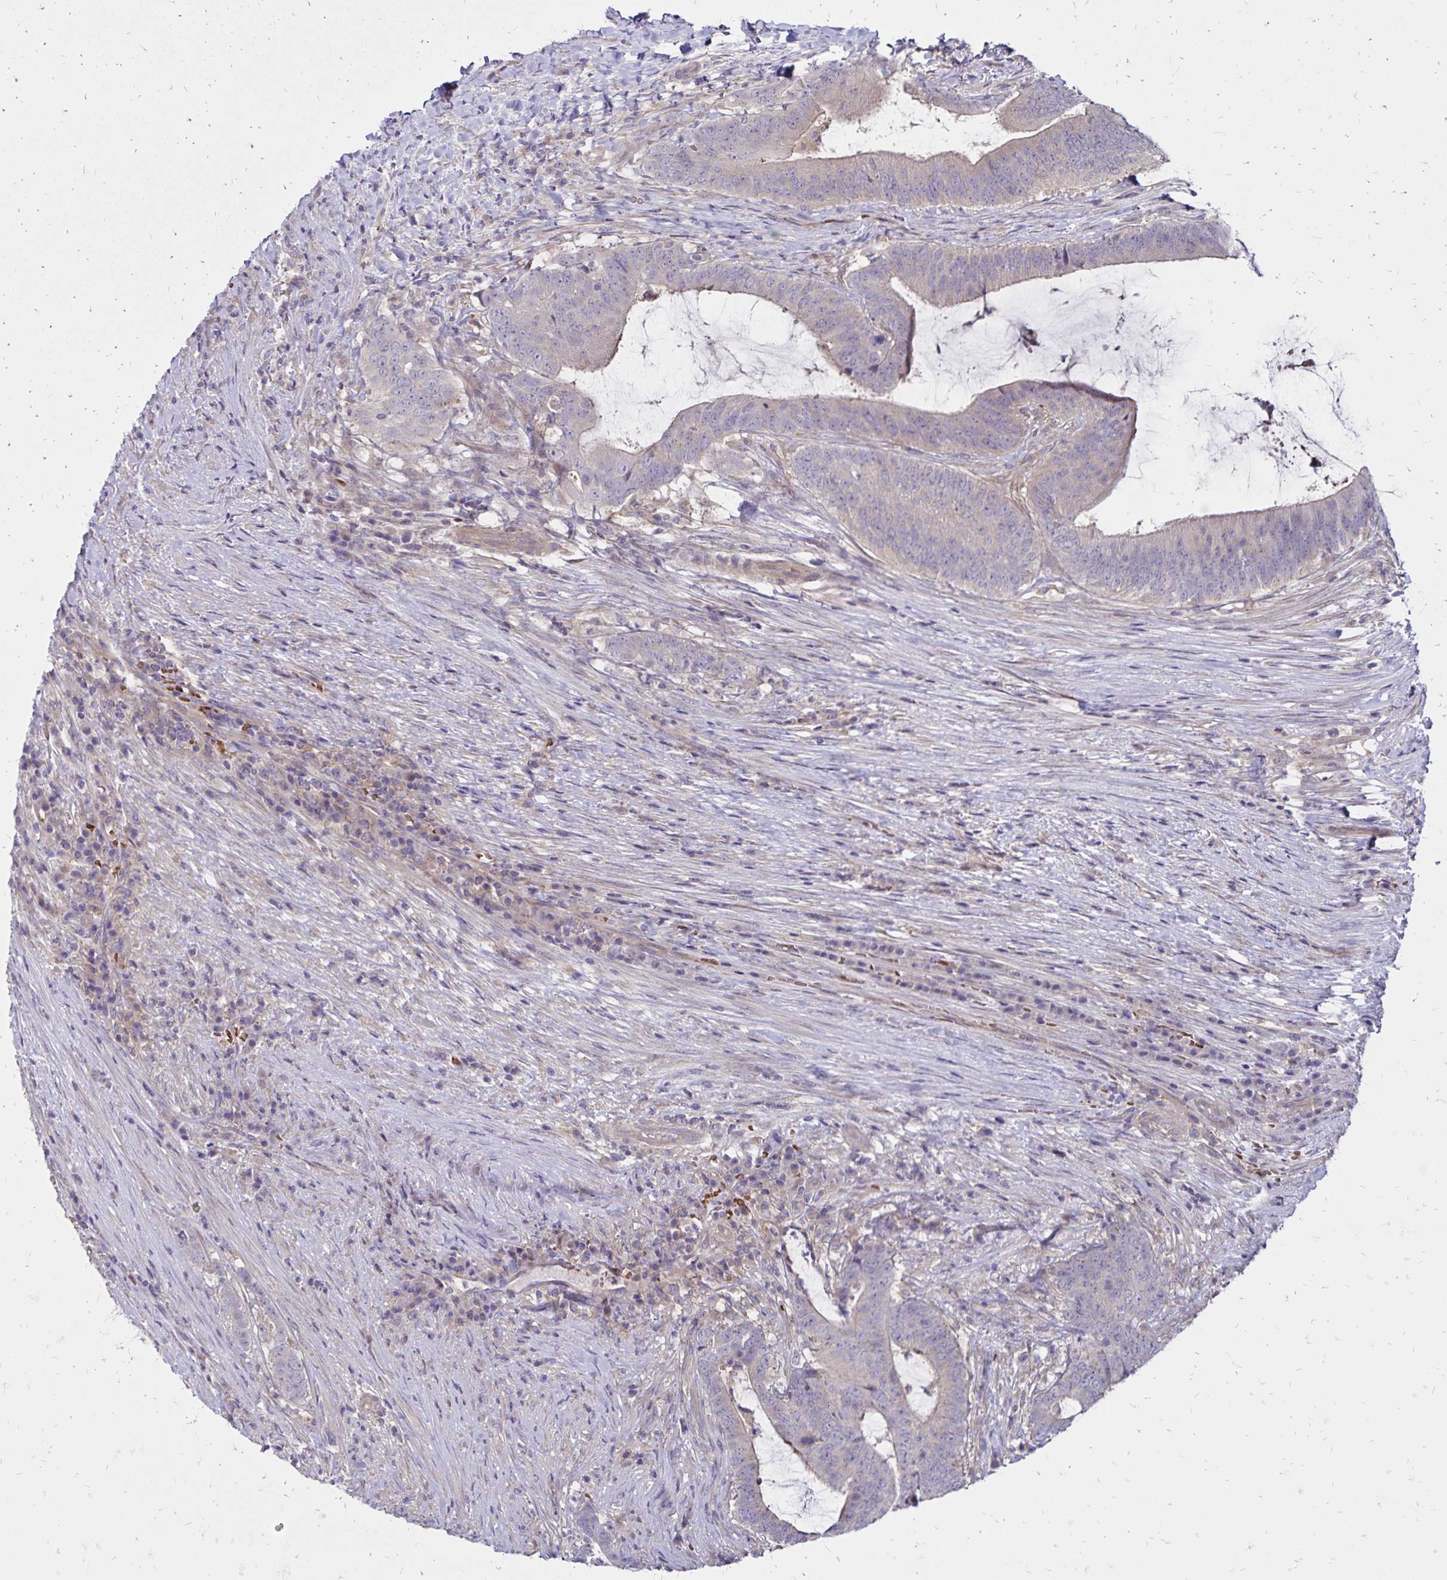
{"staining": {"intensity": "negative", "quantity": "none", "location": "none"}, "tissue": "colorectal cancer", "cell_type": "Tumor cells", "image_type": "cancer", "snomed": [{"axis": "morphology", "description": "Adenocarcinoma, NOS"}, {"axis": "topography", "description": "Colon"}], "caption": "This micrograph is of colorectal cancer stained with immunohistochemistry (IHC) to label a protein in brown with the nuclei are counter-stained blue. There is no positivity in tumor cells.", "gene": "FSD1", "patient": {"sex": "female", "age": 43}}